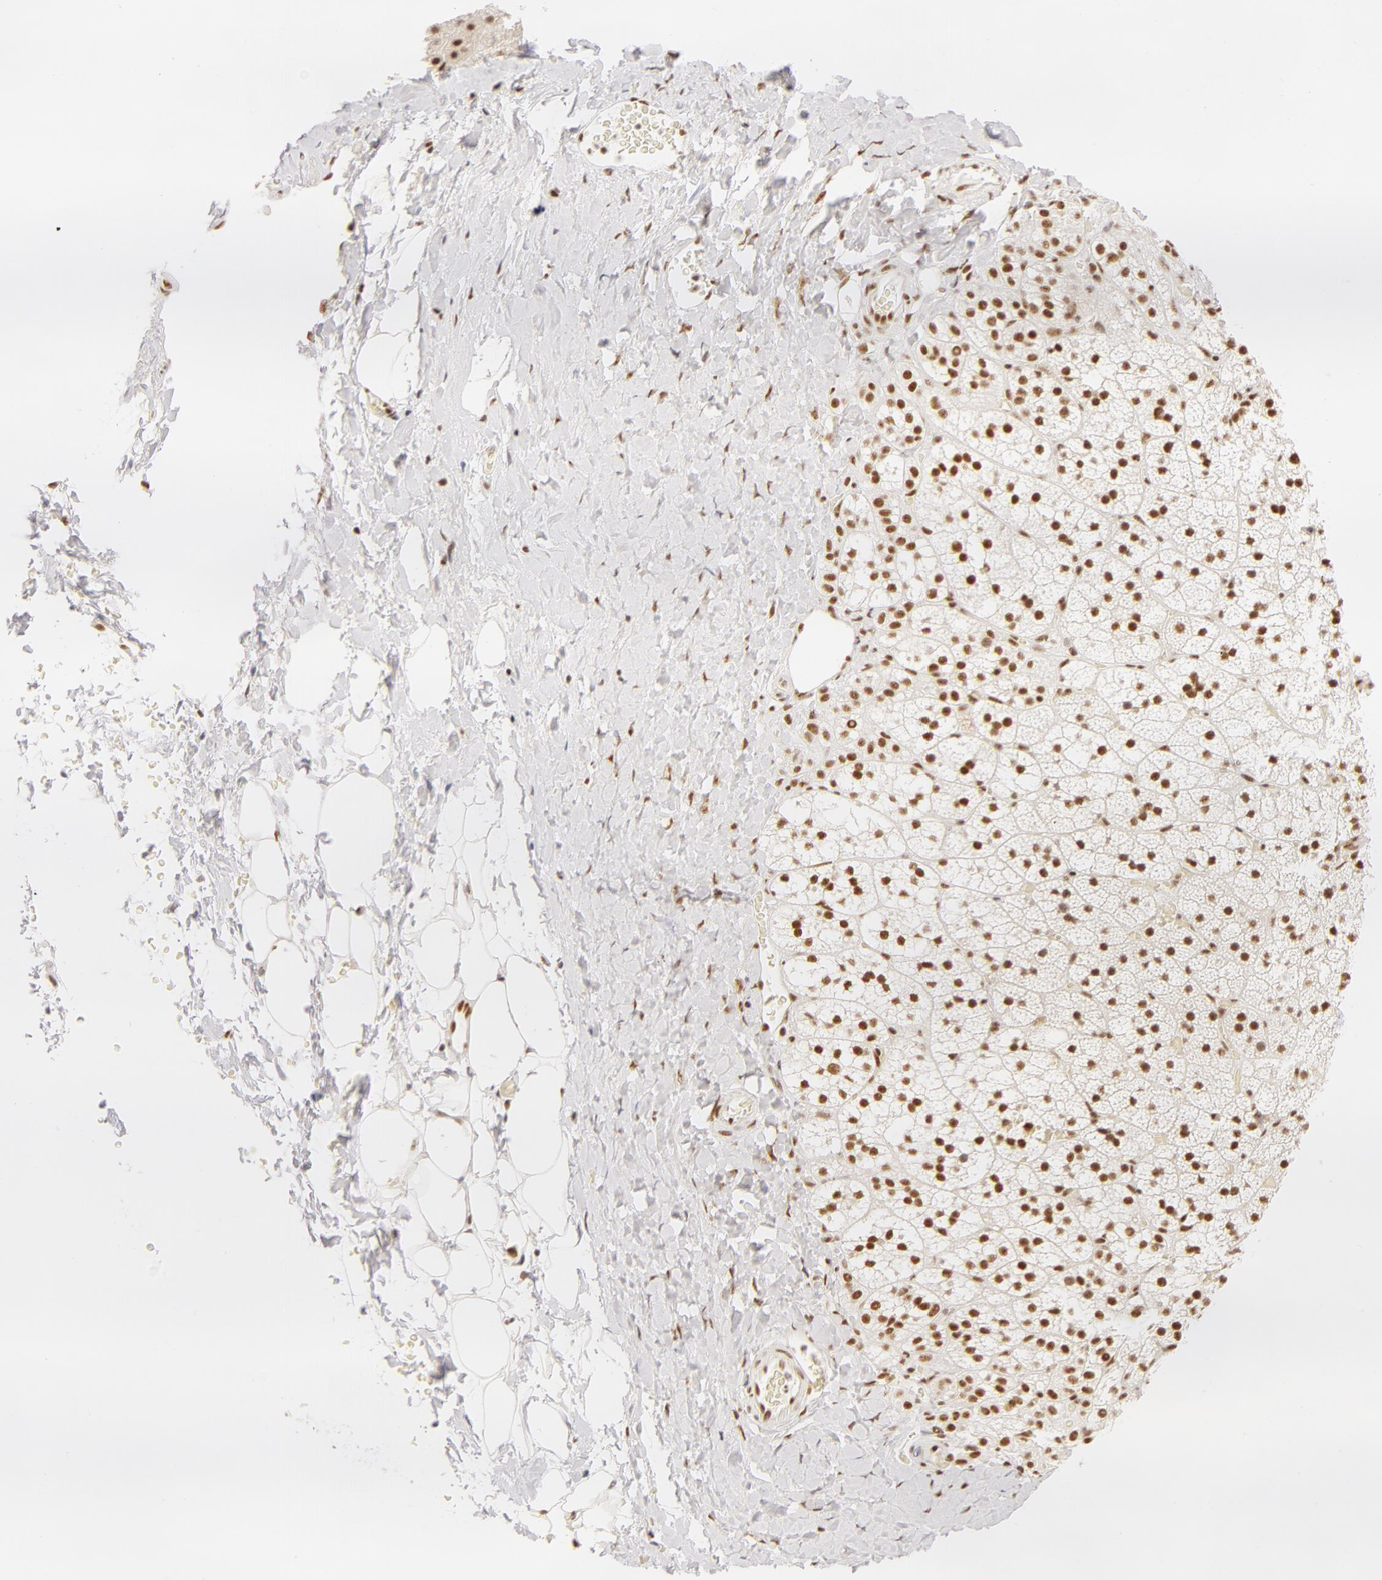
{"staining": {"intensity": "moderate", "quantity": ">75%", "location": "nuclear"}, "tissue": "adrenal gland", "cell_type": "Glandular cells", "image_type": "normal", "snomed": [{"axis": "morphology", "description": "Normal tissue, NOS"}, {"axis": "topography", "description": "Adrenal gland"}], "caption": "Immunohistochemistry (IHC) of unremarkable human adrenal gland displays medium levels of moderate nuclear positivity in approximately >75% of glandular cells. Using DAB (brown) and hematoxylin (blue) stains, captured at high magnification using brightfield microscopy.", "gene": "RBM39", "patient": {"sex": "male", "age": 53}}